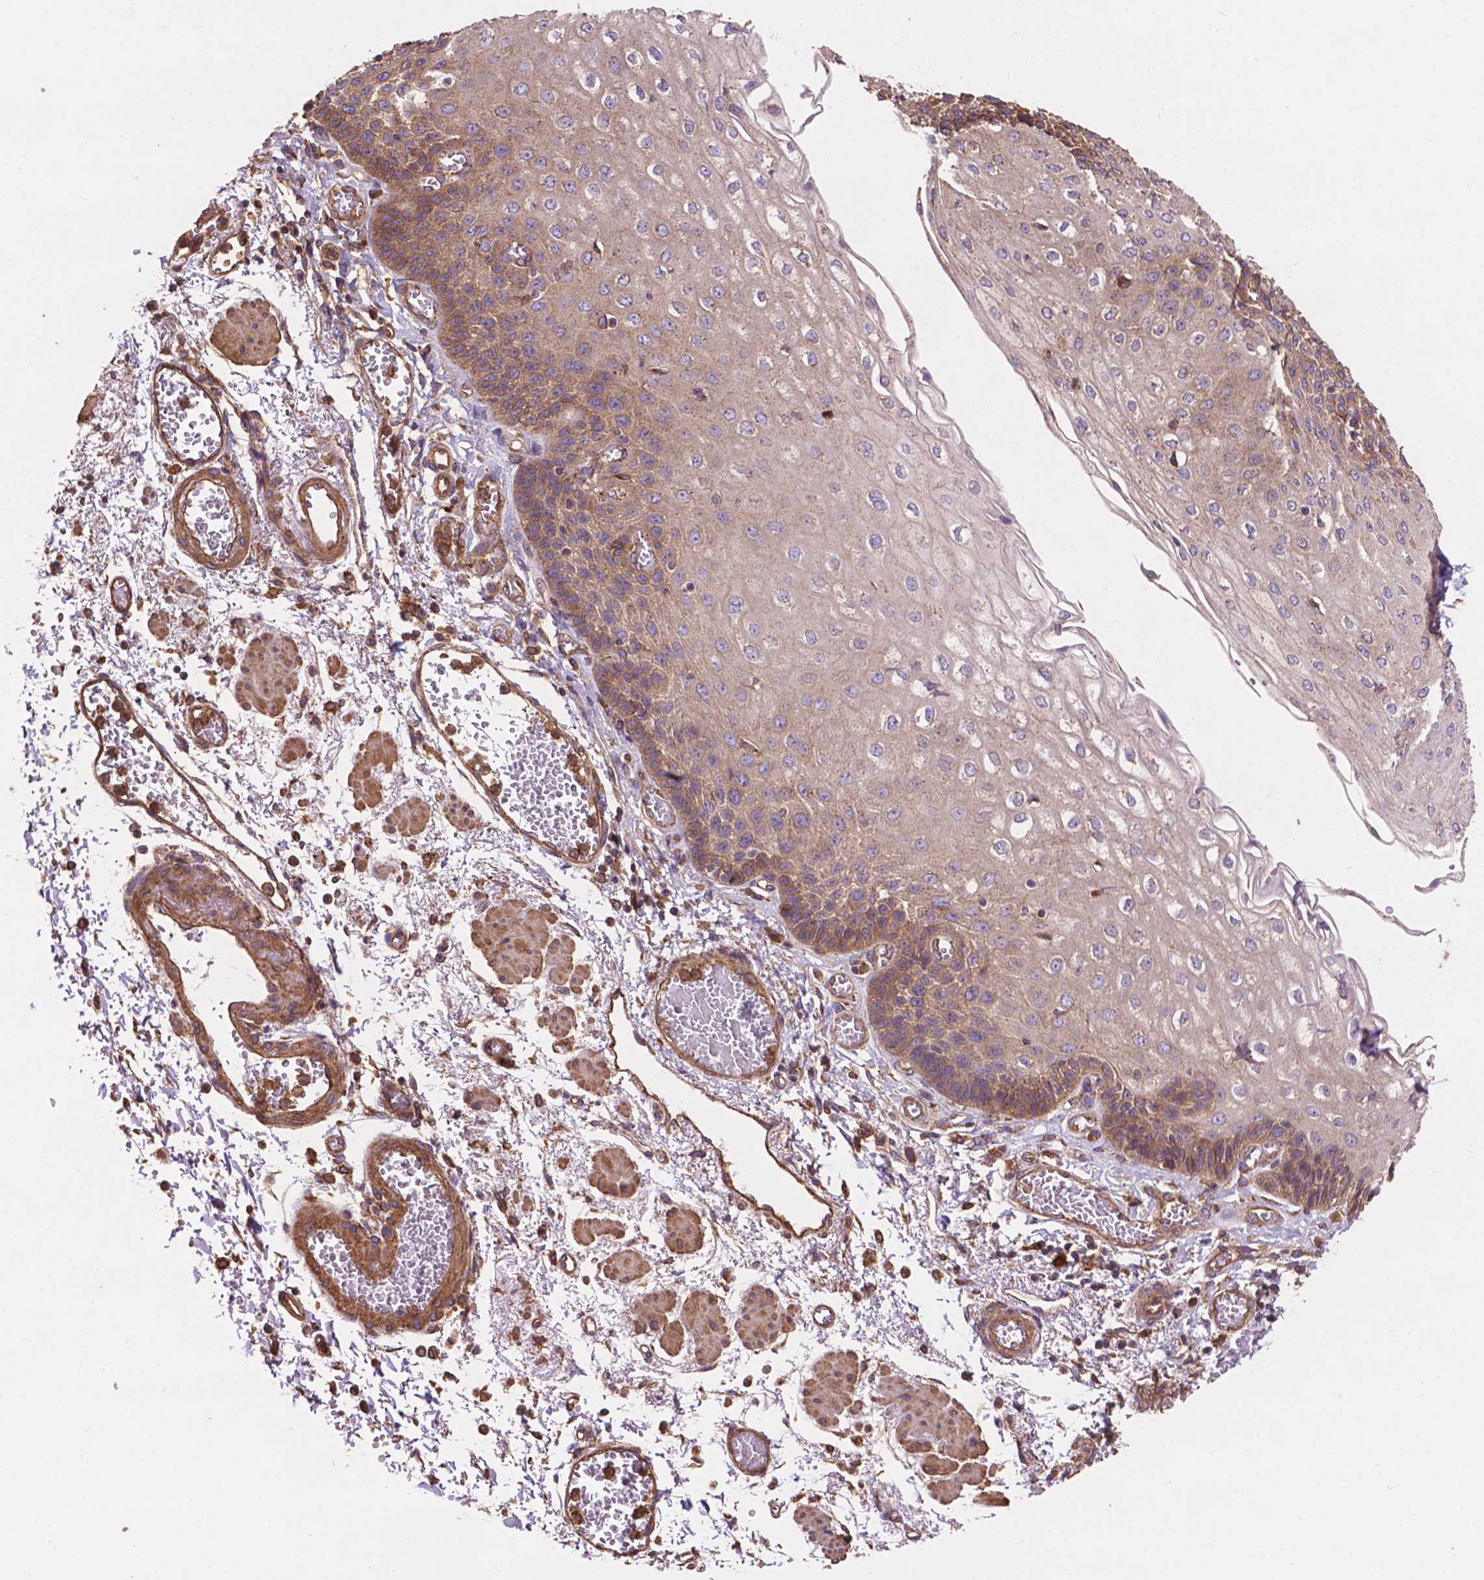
{"staining": {"intensity": "moderate", "quantity": "<25%", "location": "cytoplasmic/membranous"}, "tissue": "esophagus", "cell_type": "Squamous epithelial cells", "image_type": "normal", "snomed": [{"axis": "morphology", "description": "Normal tissue, NOS"}, {"axis": "morphology", "description": "Adenocarcinoma, NOS"}, {"axis": "topography", "description": "Esophagus"}], "caption": "A low amount of moderate cytoplasmic/membranous positivity is identified in approximately <25% of squamous epithelial cells in benign esophagus.", "gene": "CCDC71L", "patient": {"sex": "male", "age": 81}}